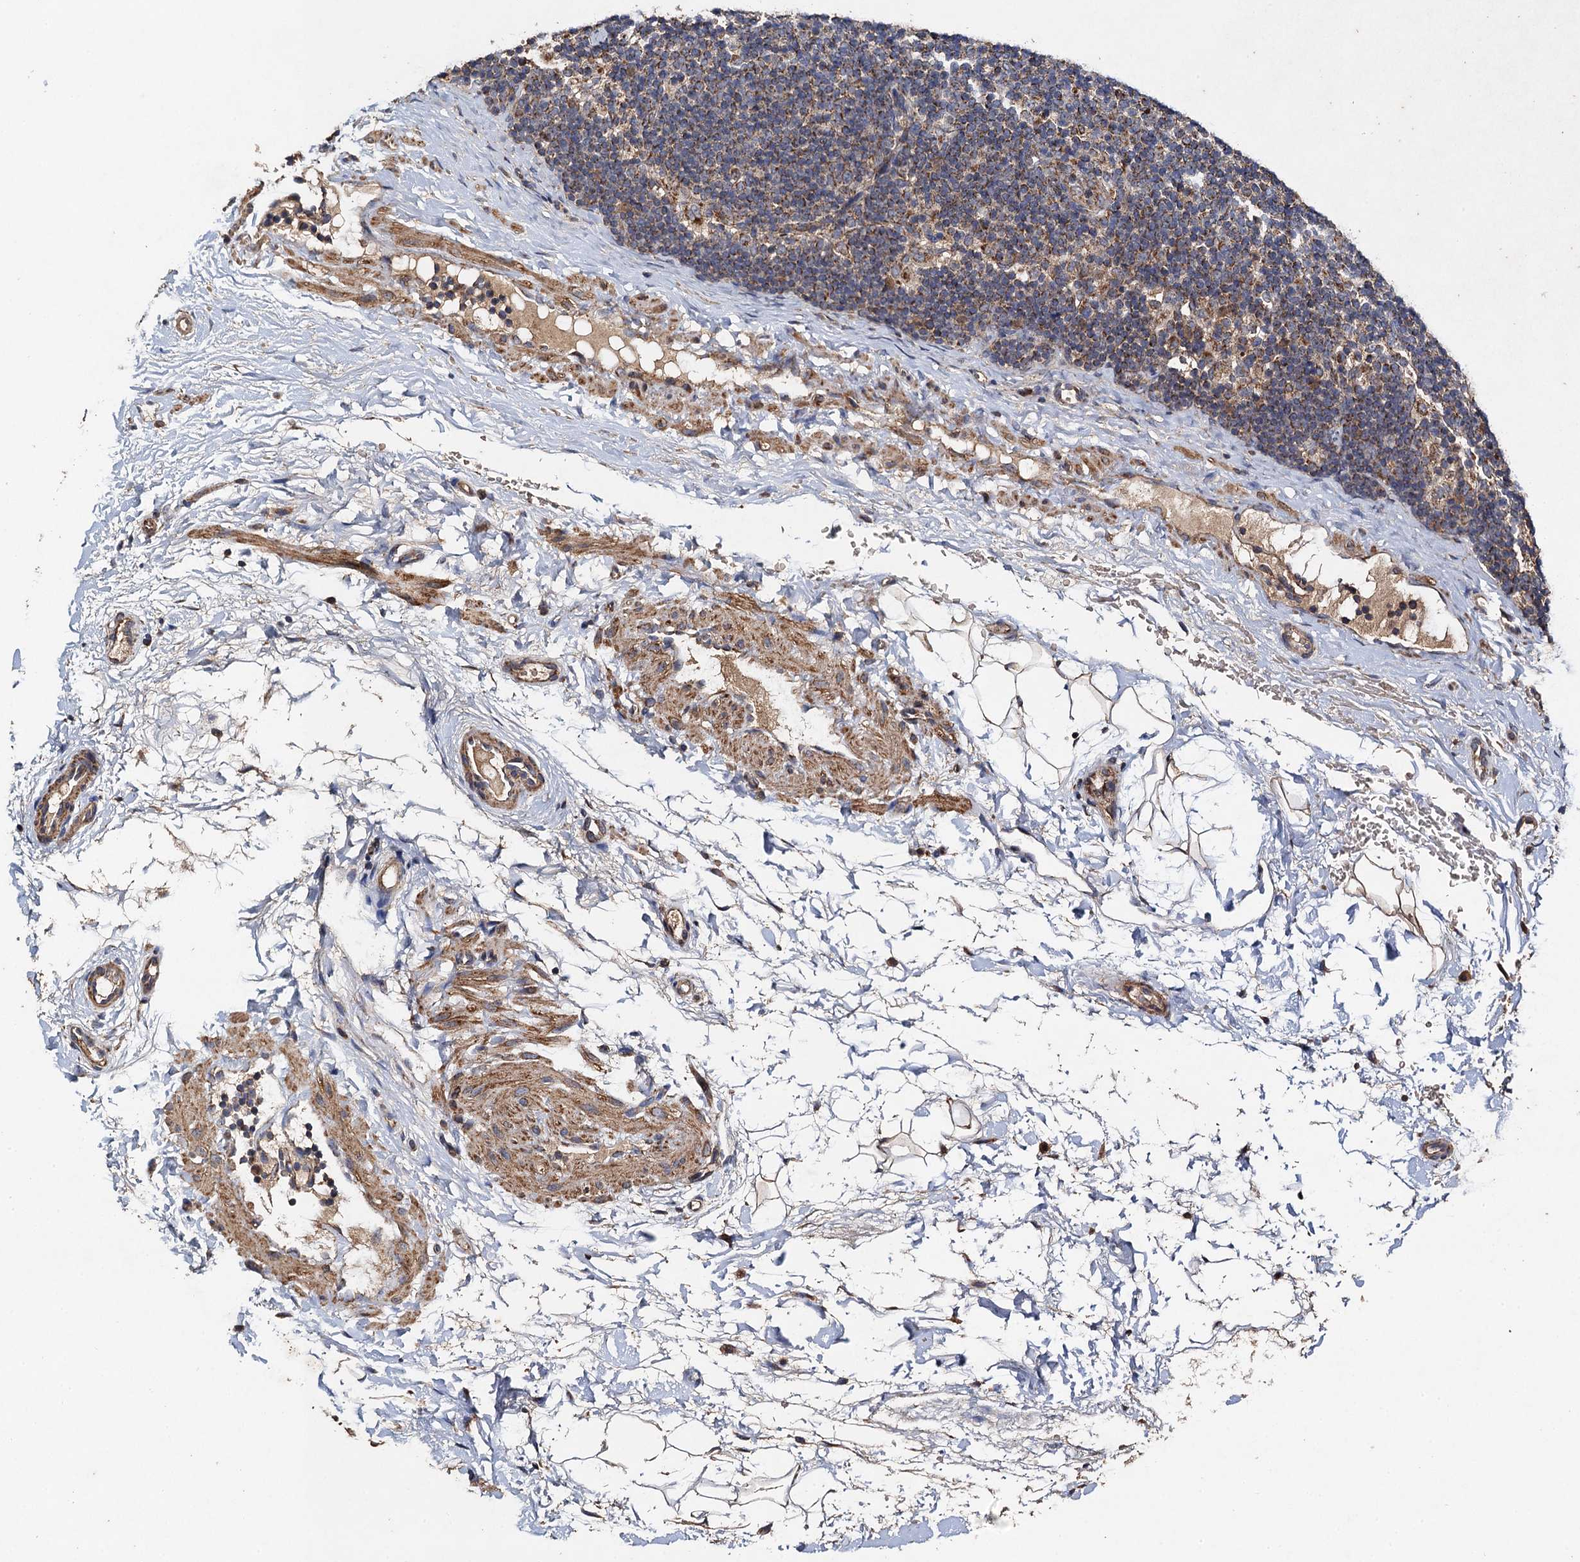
{"staining": {"intensity": "moderate", "quantity": ">75%", "location": "cytoplasmic/membranous"}, "tissue": "lymph node", "cell_type": "Germinal center cells", "image_type": "normal", "snomed": [{"axis": "morphology", "description": "Normal tissue, NOS"}, {"axis": "topography", "description": "Lymph node"}], "caption": "Human lymph node stained with a protein marker reveals moderate staining in germinal center cells.", "gene": "NDUFA13", "patient": {"sex": "female", "age": 22}}